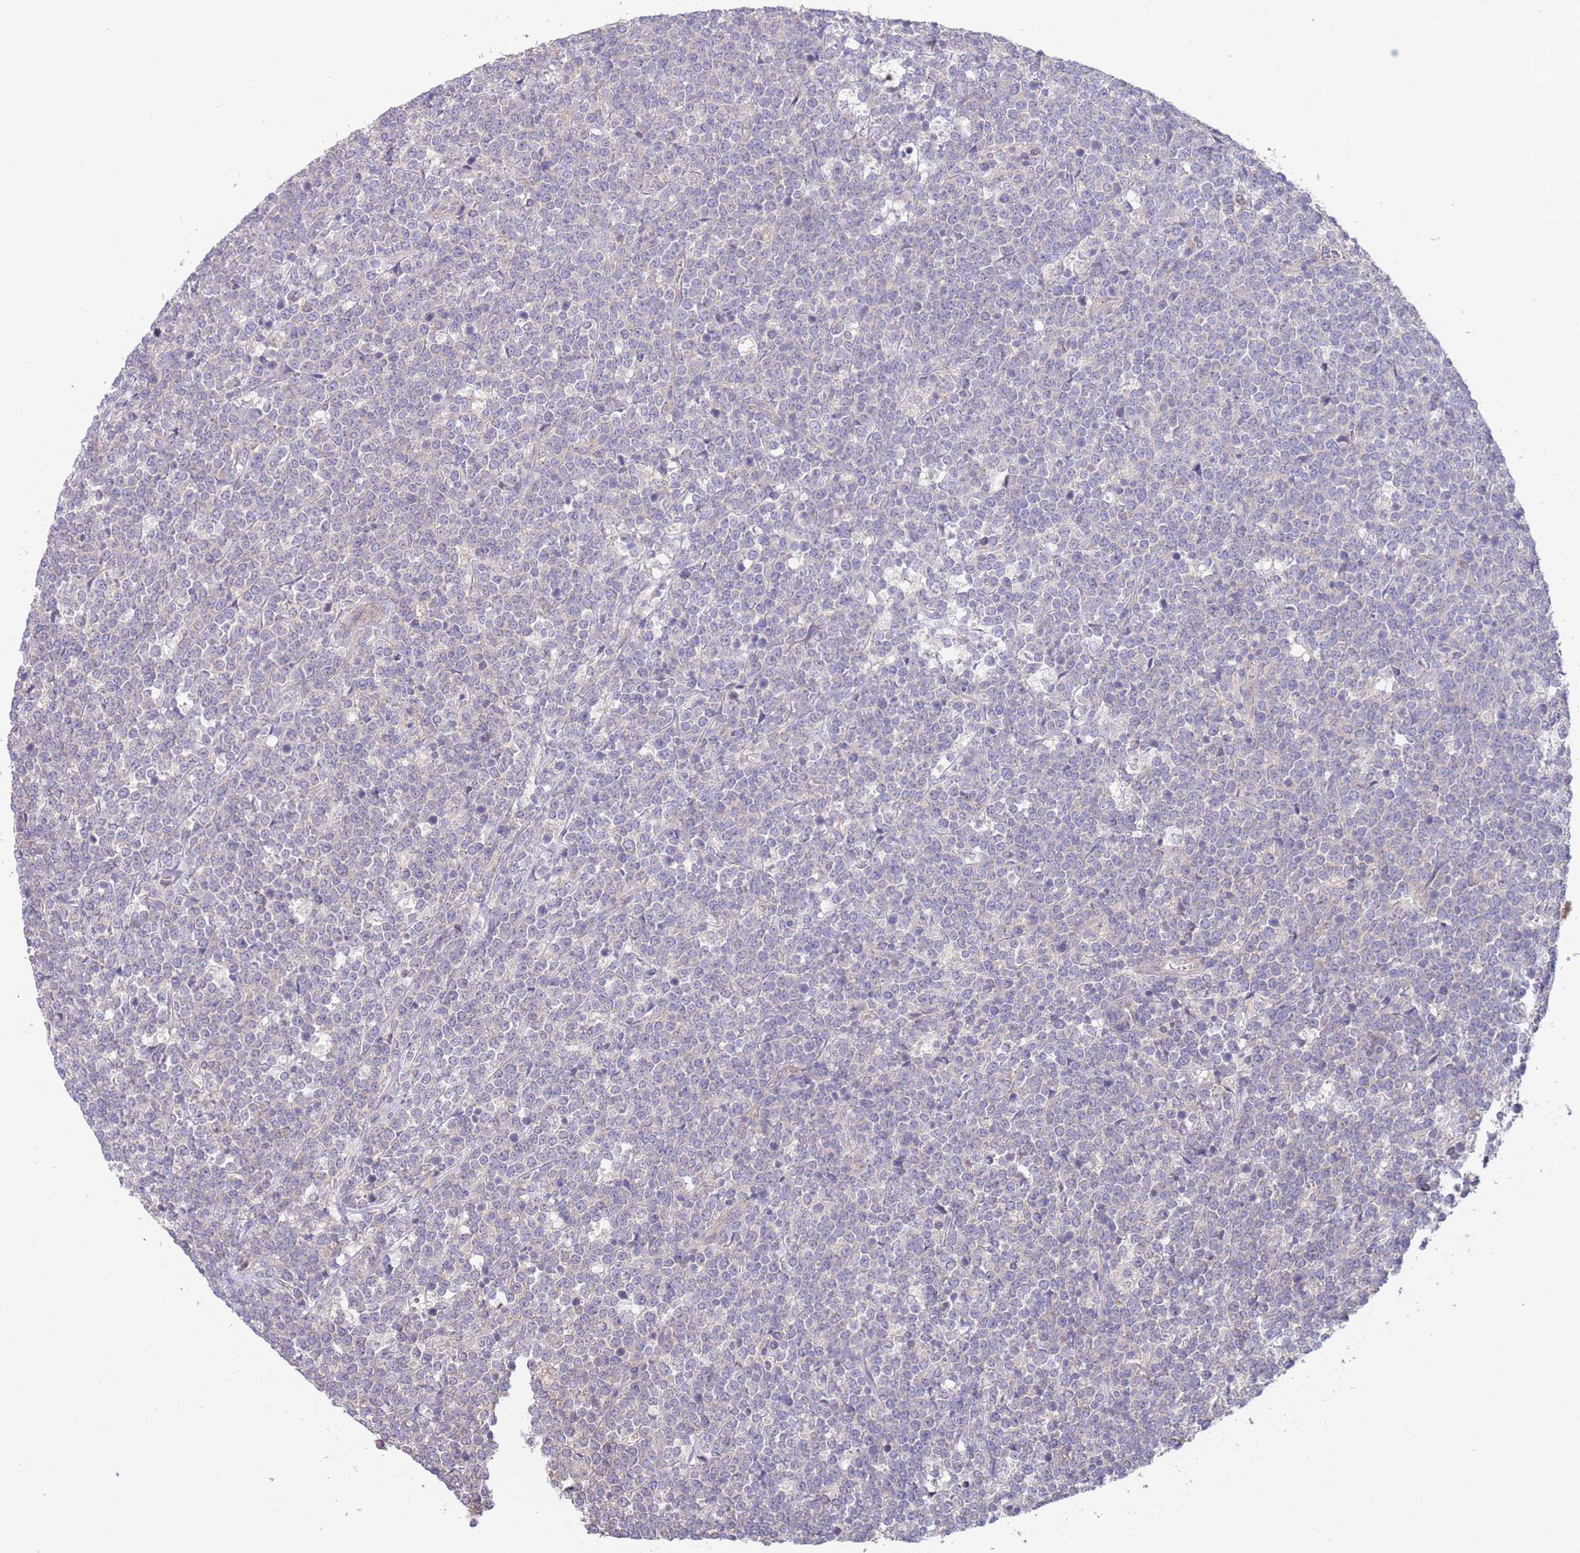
{"staining": {"intensity": "negative", "quantity": "none", "location": "none"}, "tissue": "lymphoma", "cell_type": "Tumor cells", "image_type": "cancer", "snomed": [{"axis": "morphology", "description": "Malignant lymphoma, non-Hodgkin's type, High grade"}, {"axis": "topography", "description": "Small intestine"}], "caption": "Micrograph shows no protein positivity in tumor cells of high-grade malignant lymphoma, non-Hodgkin's type tissue.", "gene": "ALS2CL", "patient": {"sex": "male", "age": 8}}